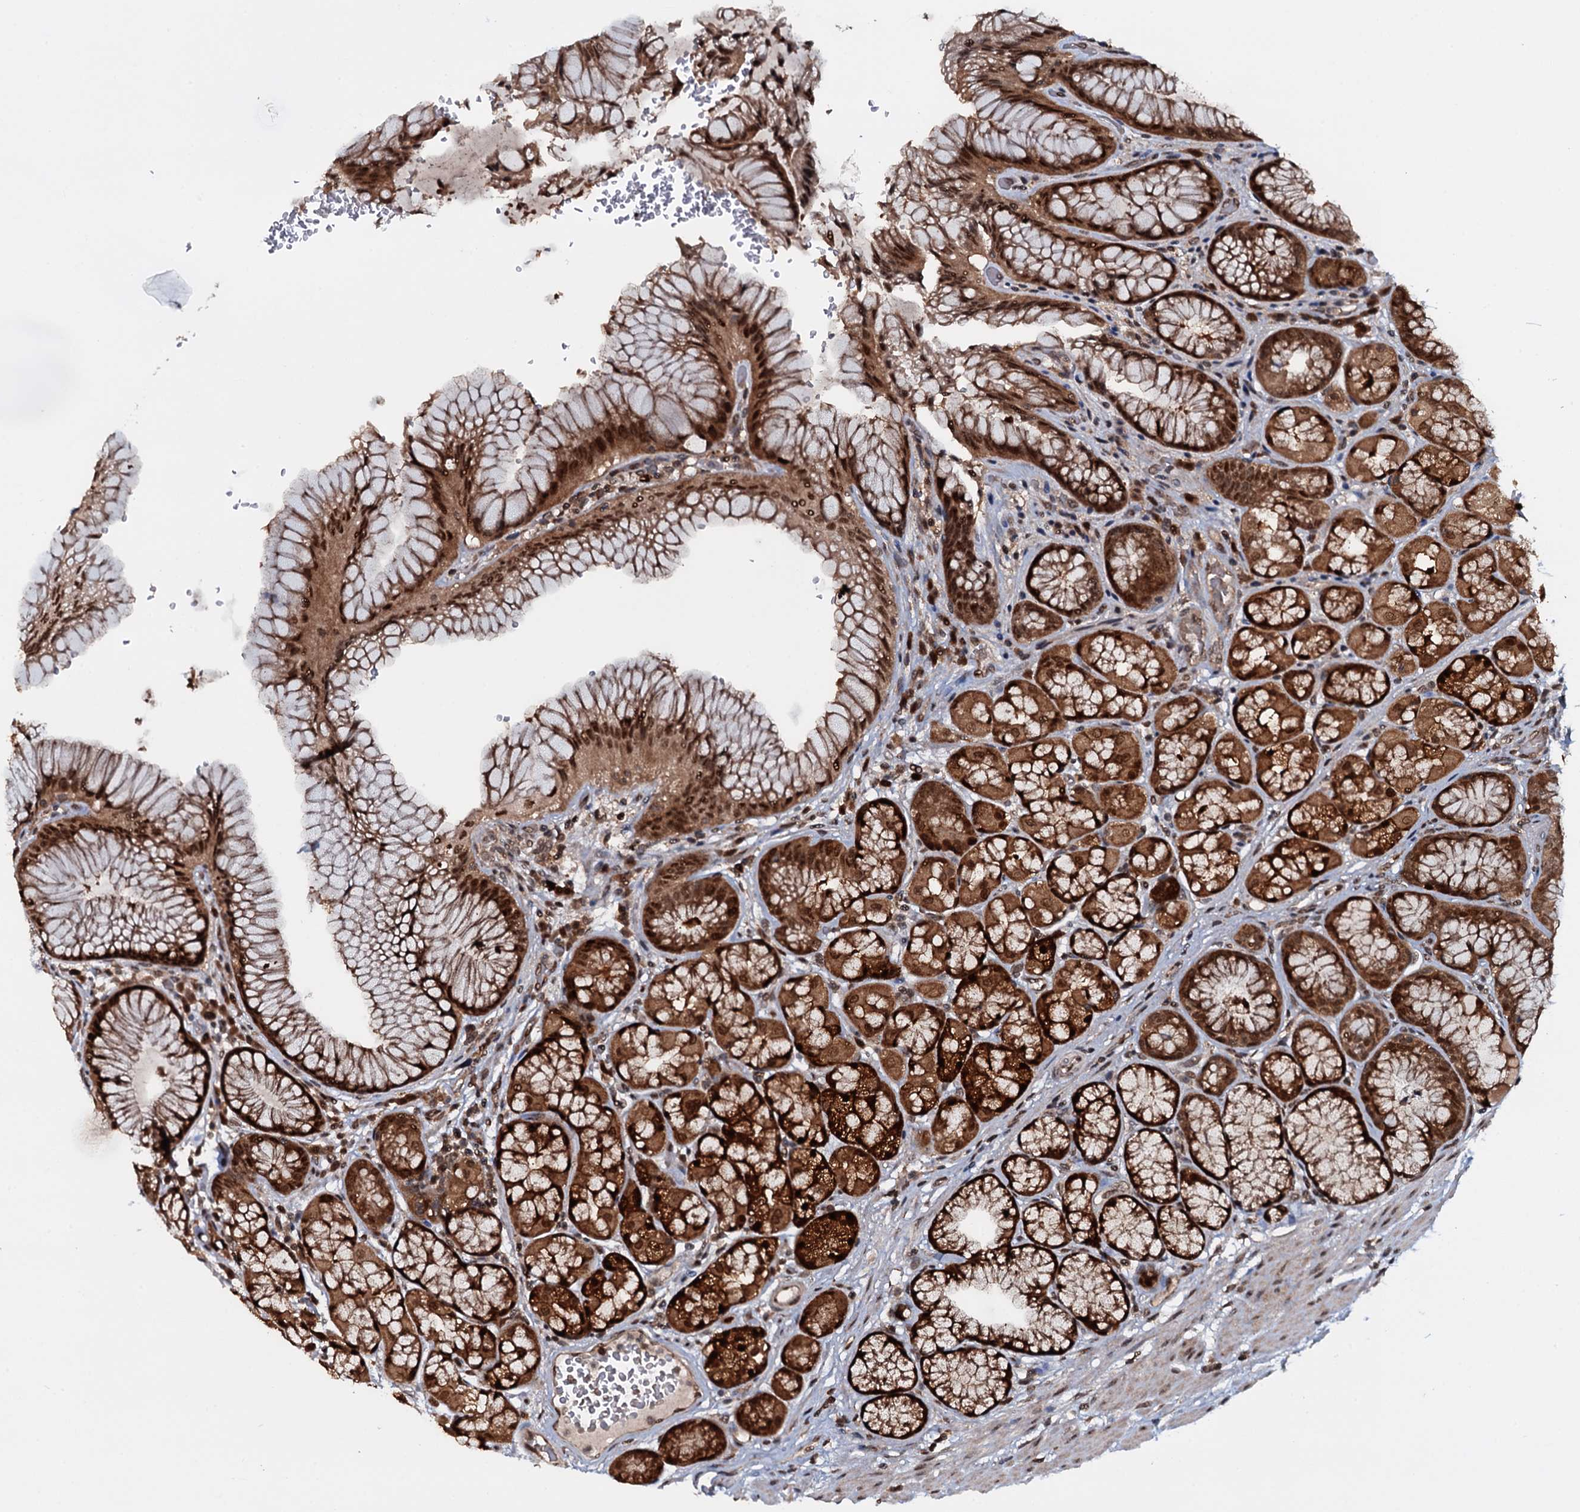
{"staining": {"intensity": "strong", "quantity": ">75%", "location": "cytoplasmic/membranous,nuclear"}, "tissue": "stomach", "cell_type": "Glandular cells", "image_type": "normal", "snomed": [{"axis": "morphology", "description": "Normal tissue, NOS"}, {"axis": "topography", "description": "Stomach"}], "caption": "This is a histology image of IHC staining of normal stomach, which shows strong staining in the cytoplasmic/membranous,nuclear of glandular cells.", "gene": "HDDC3", "patient": {"sex": "male", "age": 63}}